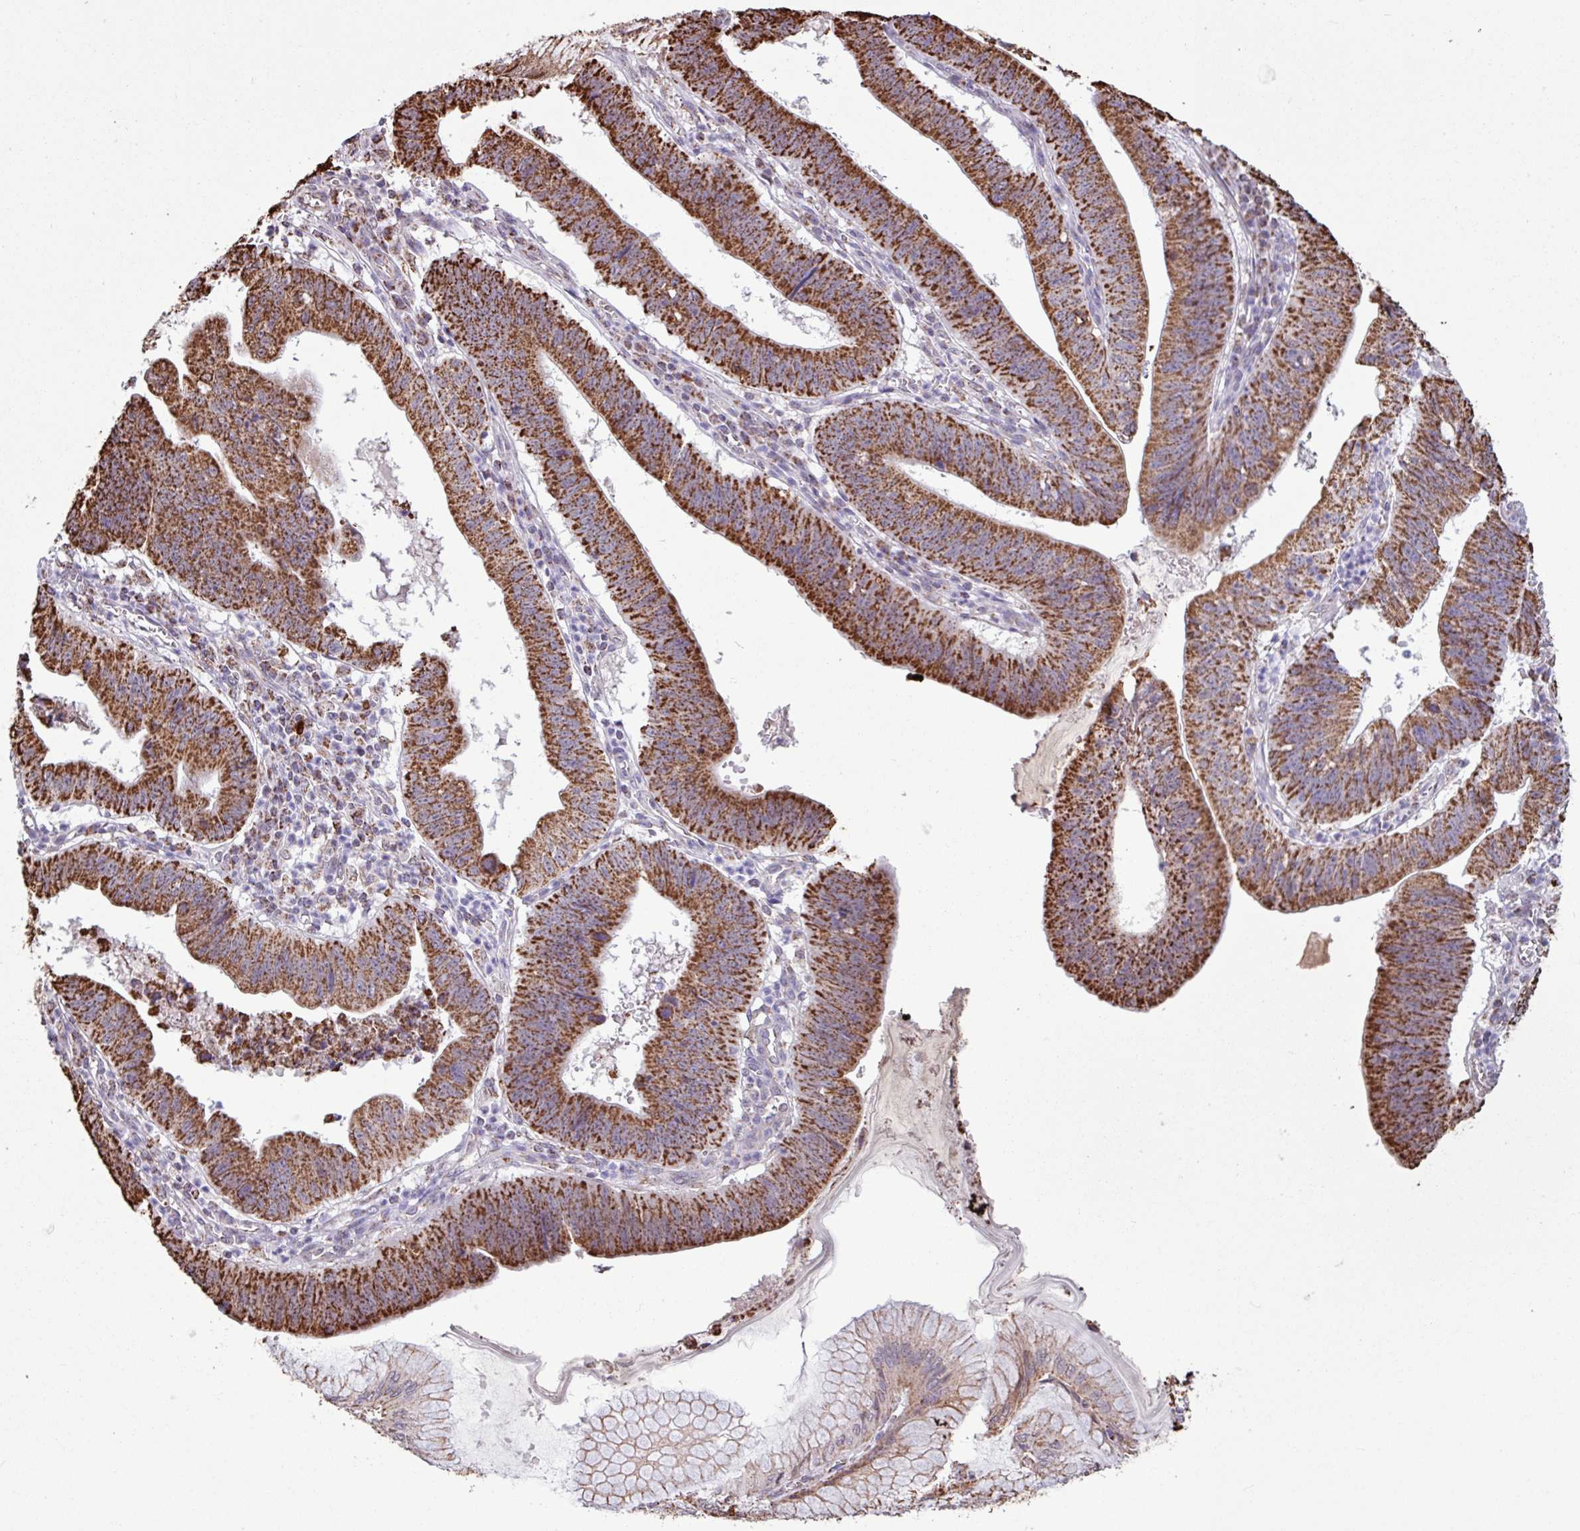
{"staining": {"intensity": "strong", "quantity": ">75%", "location": "cytoplasmic/membranous"}, "tissue": "stomach cancer", "cell_type": "Tumor cells", "image_type": "cancer", "snomed": [{"axis": "morphology", "description": "Adenocarcinoma, NOS"}, {"axis": "topography", "description": "Stomach"}], "caption": "Immunohistochemistry (DAB (3,3'-diaminobenzidine)) staining of stomach cancer shows strong cytoplasmic/membranous protein staining in approximately >75% of tumor cells.", "gene": "ALG8", "patient": {"sex": "male", "age": 59}}